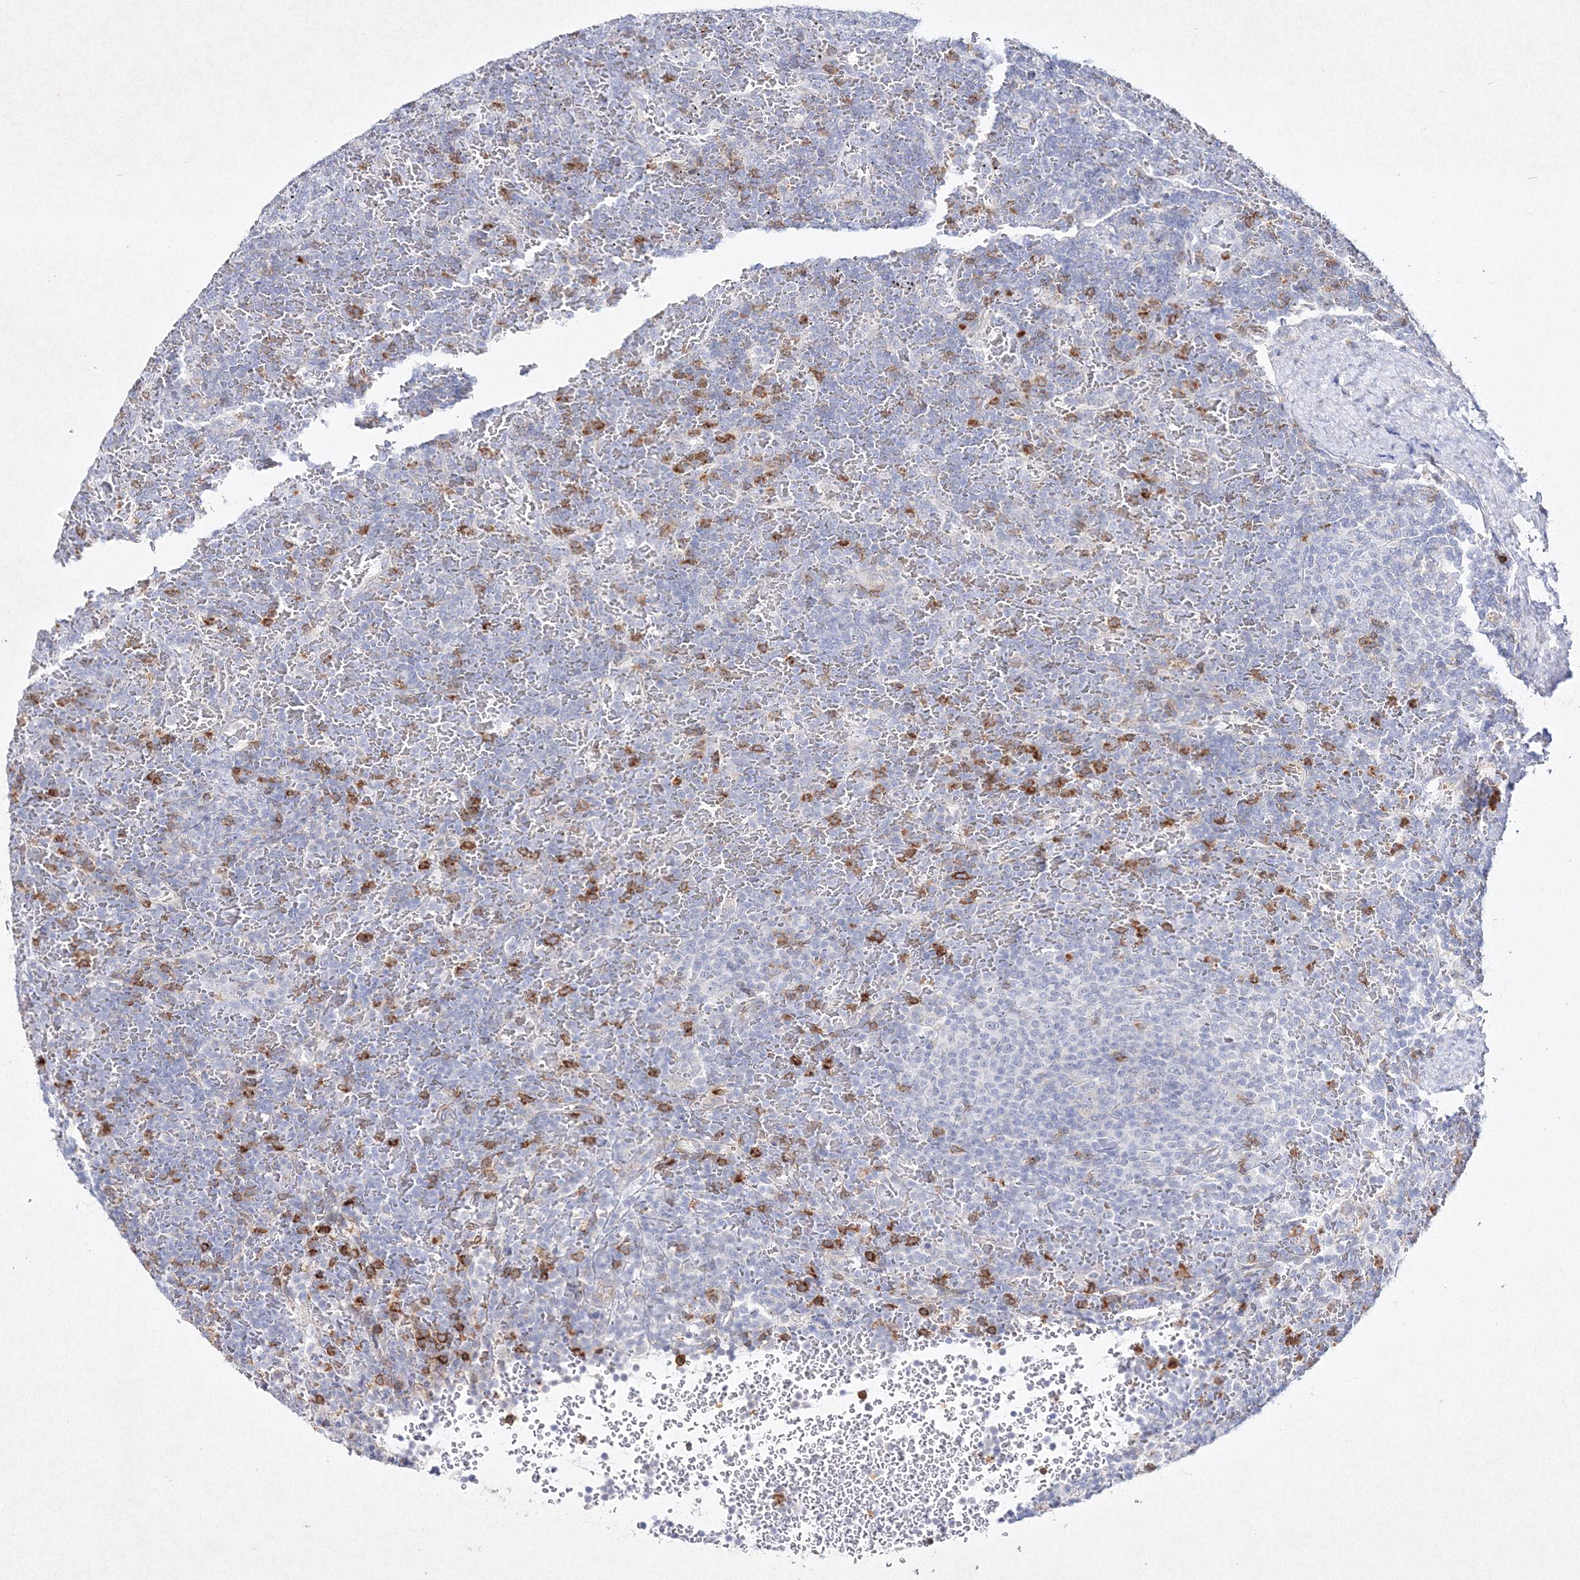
{"staining": {"intensity": "negative", "quantity": "none", "location": "none"}, "tissue": "lymphoma", "cell_type": "Tumor cells", "image_type": "cancer", "snomed": [{"axis": "morphology", "description": "Malignant lymphoma, non-Hodgkin's type, Low grade"}, {"axis": "topography", "description": "Spleen"}], "caption": "This is a micrograph of immunohistochemistry staining of low-grade malignant lymphoma, non-Hodgkin's type, which shows no positivity in tumor cells.", "gene": "HCST", "patient": {"sex": "female", "age": 77}}